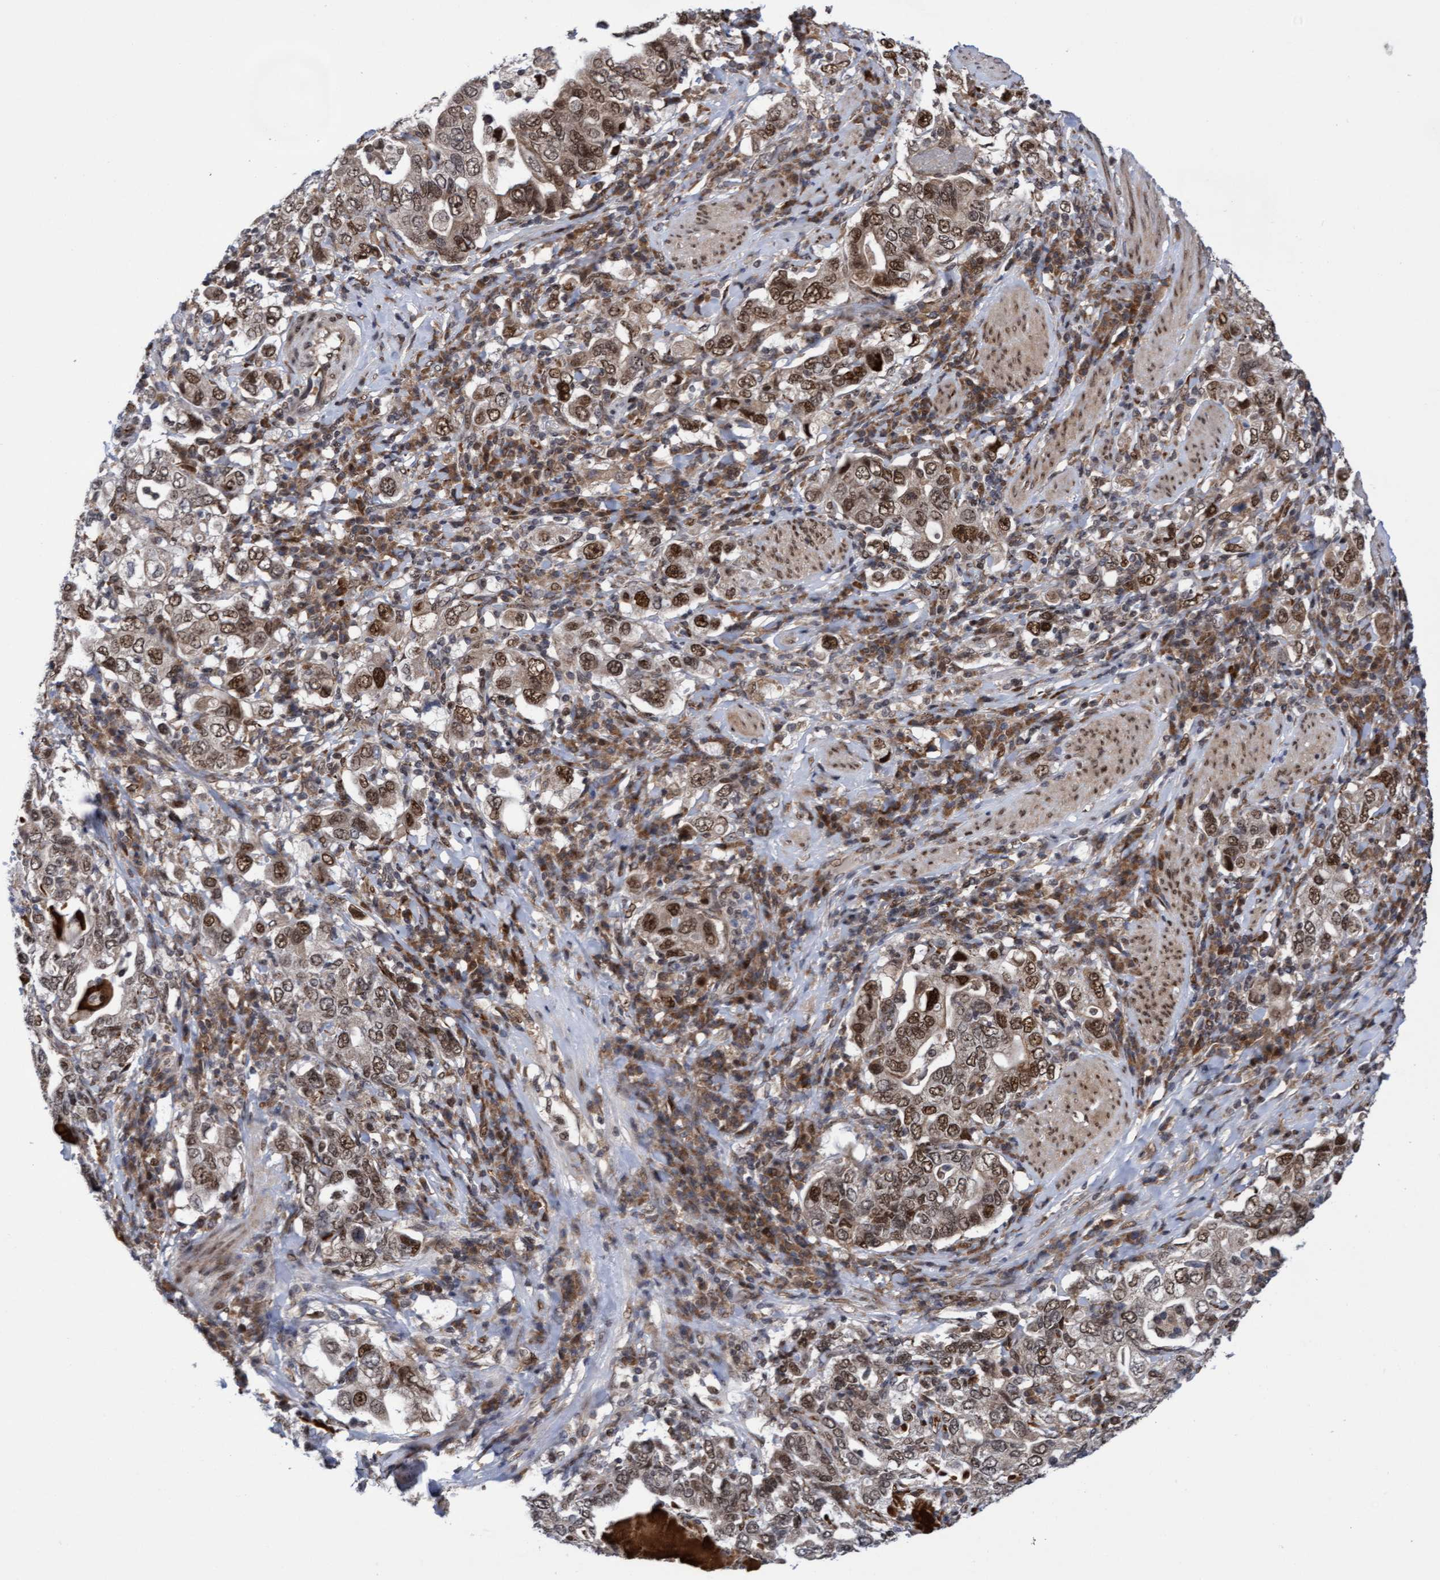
{"staining": {"intensity": "moderate", "quantity": ">75%", "location": "cytoplasmic/membranous,nuclear"}, "tissue": "stomach cancer", "cell_type": "Tumor cells", "image_type": "cancer", "snomed": [{"axis": "morphology", "description": "Adenocarcinoma, NOS"}, {"axis": "topography", "description": "Stomach, upper"}], "caption": "Tumor cells show moderate cytoplasmic/membranous and nuclear expression in approximately >75% of cells in adenocarcinoma (stomach).", "gene": "TANC2", "patient": {"sex": "male", "age": 62}}